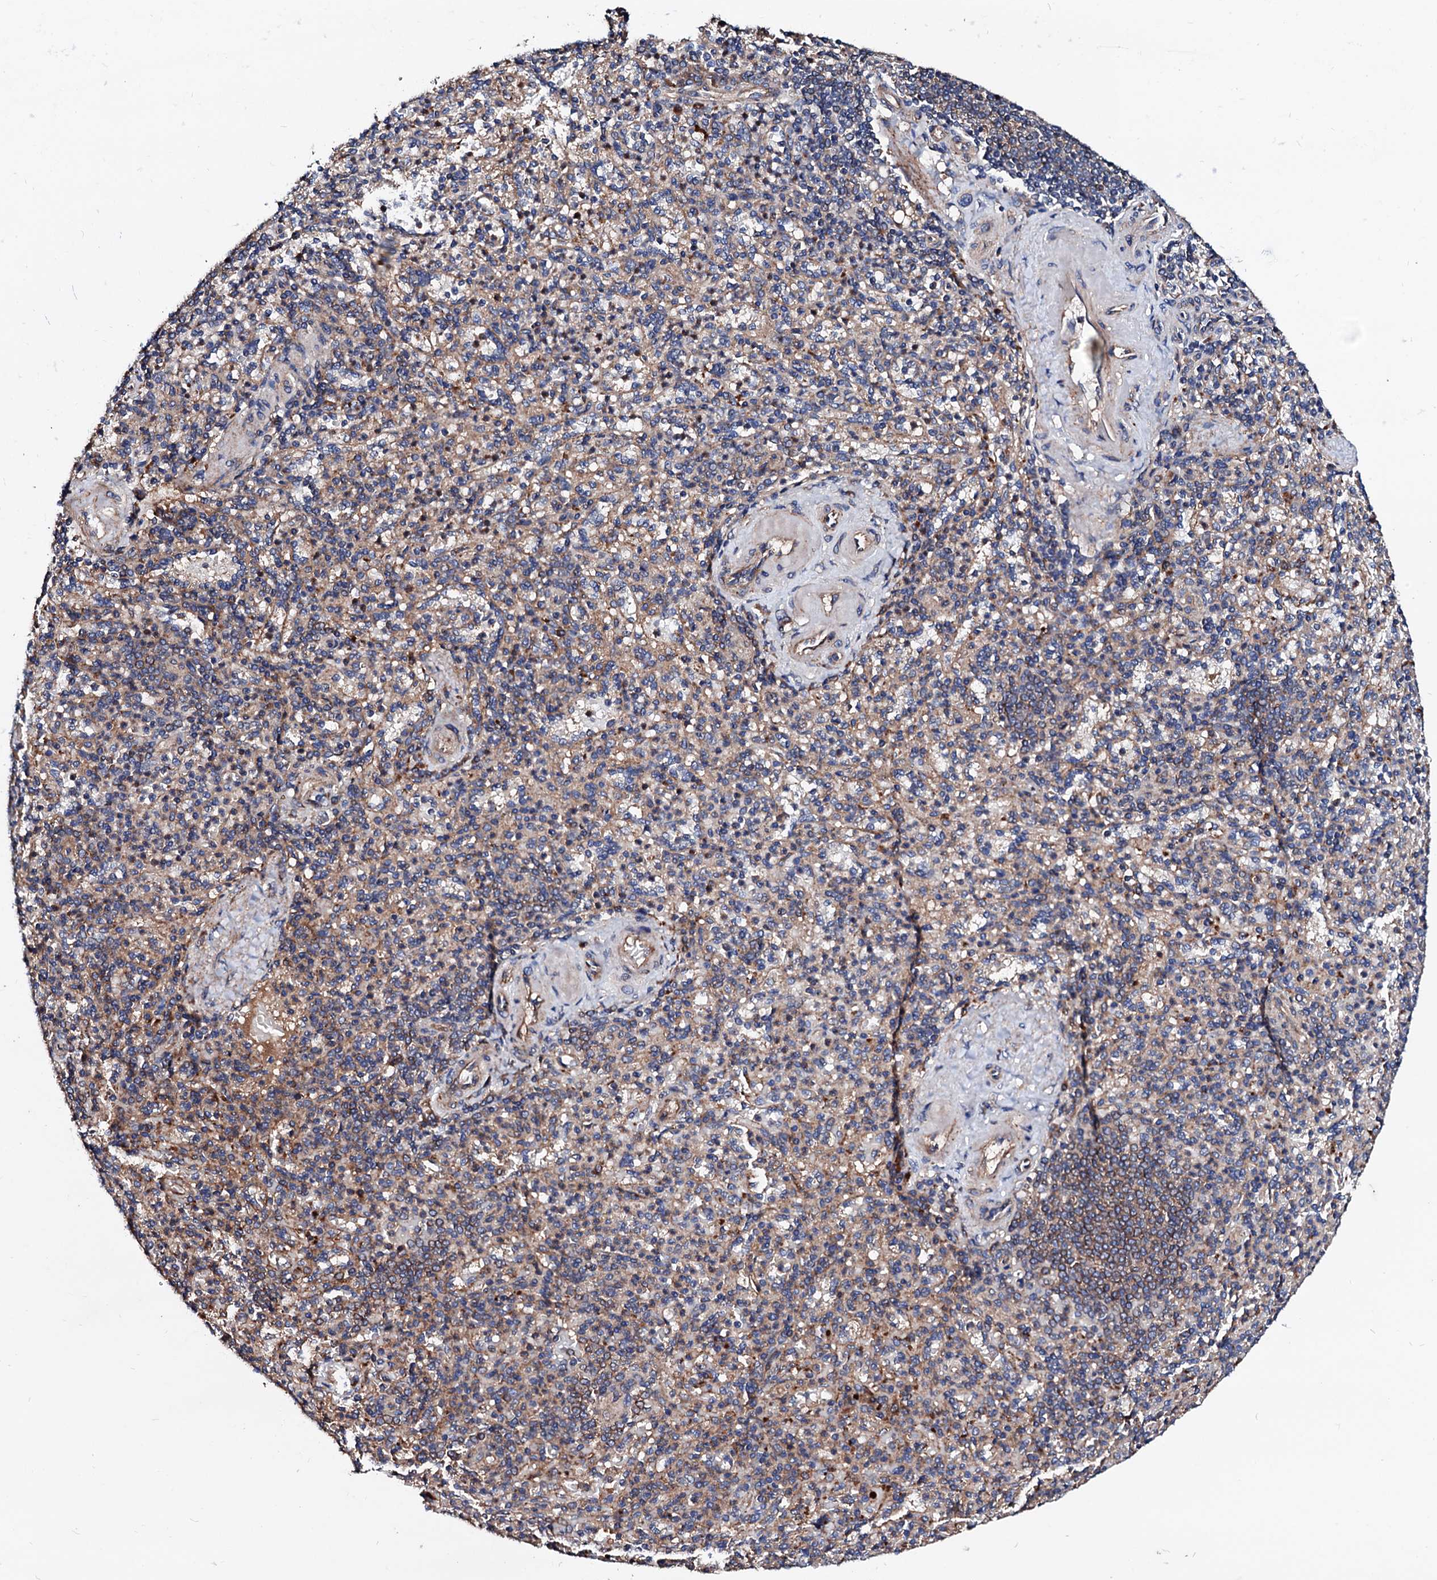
{"staining": {"intensity": "weak", "quantity": "25%-75%", "location": "cytoplasmic/membranous"}, "tissue": "spleen", "cell_type": "Cells in red pulp", "image_type": "normal", "snomed": [{"axis": "morphology", "description": "Normal tissue, NOS"}, {"axis": "topography", "description": "Spleen"}], "caption": "Cells in red pulp show low levels of weak cytoplasmic/membranous expression in about 25%-75% of cells in normal spleen. Ihc stains the protein of interest in brown and the nuclei are stained blue.", "gene": "TBCEL", "patient": {"sex": "female", "age": 74}}